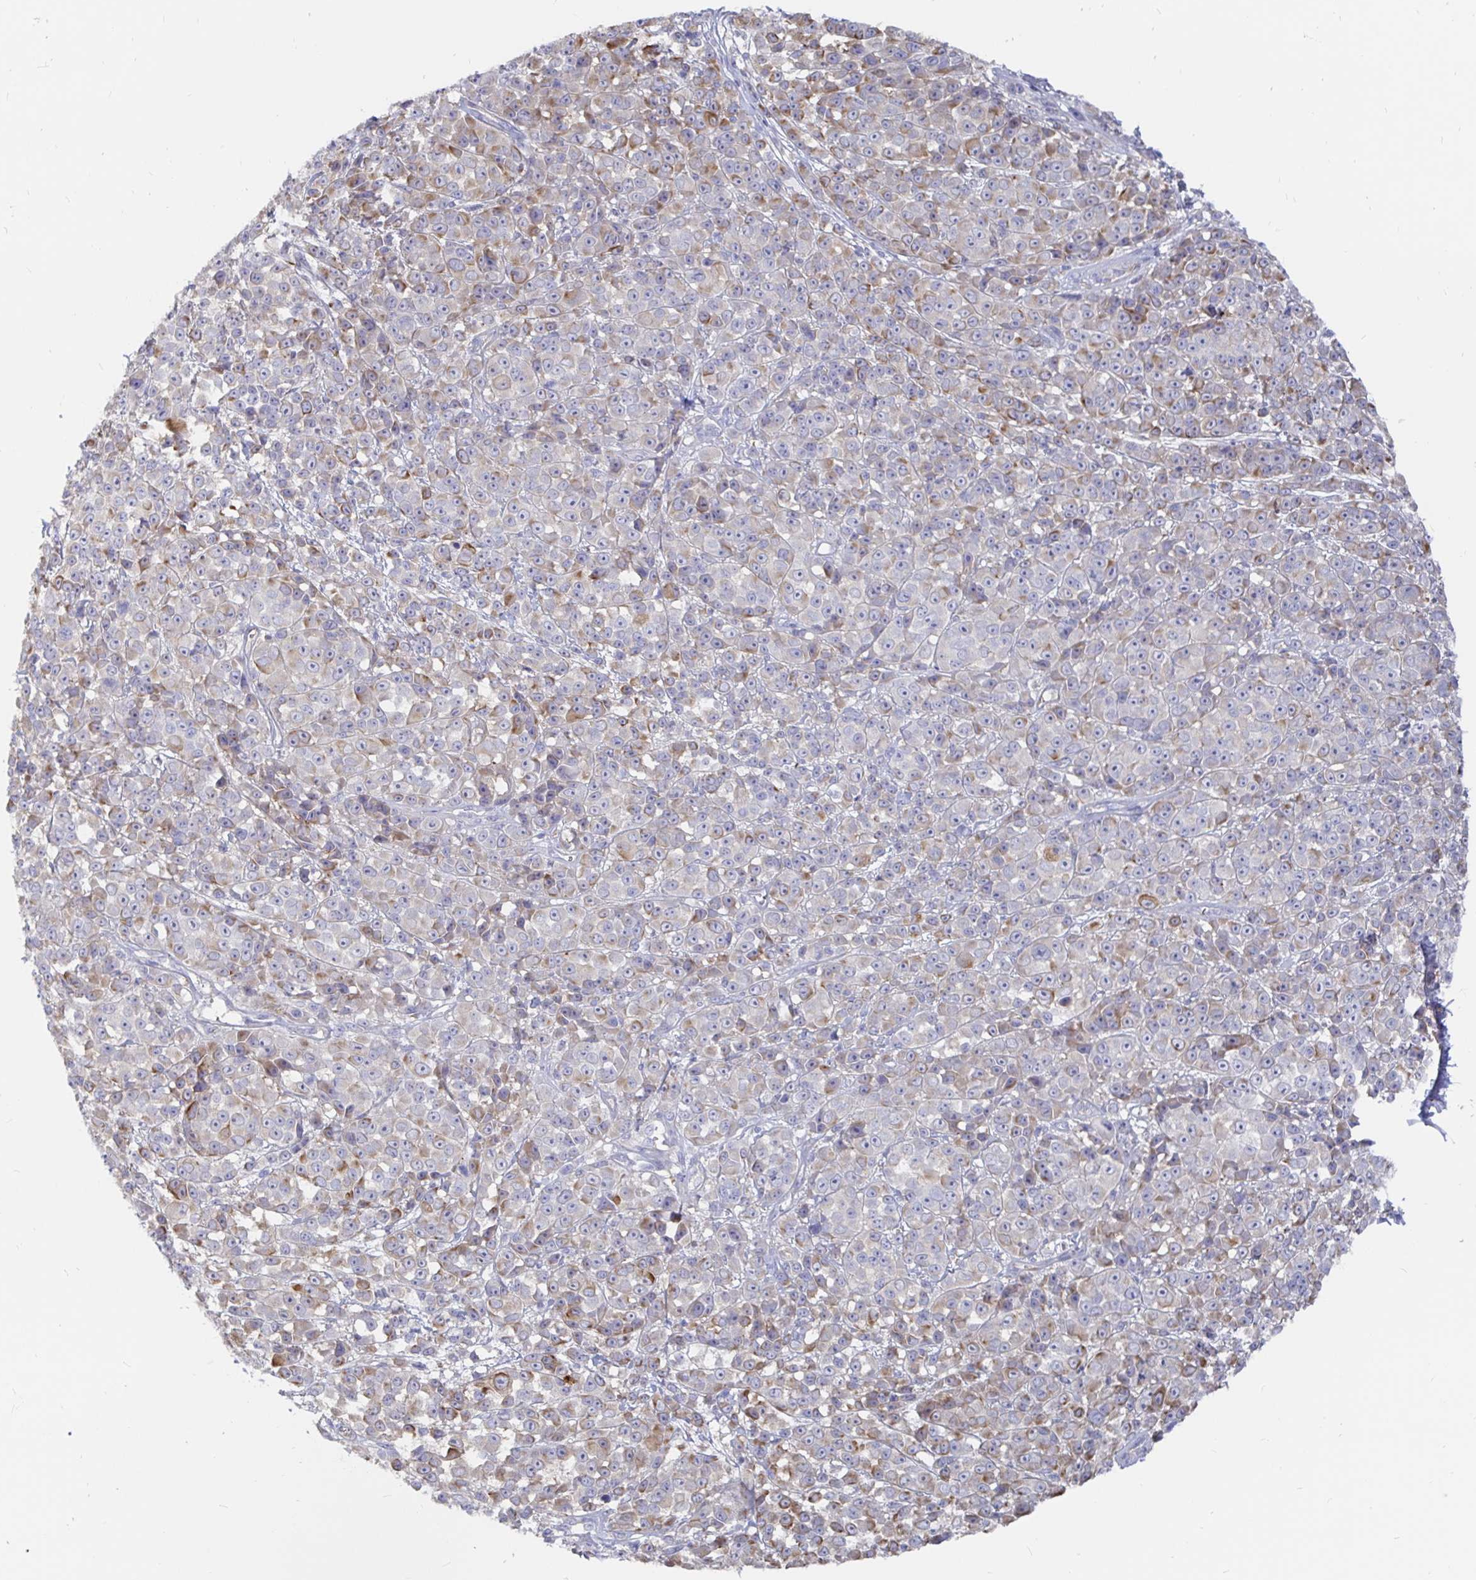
{"staining": {"intensity": "weak", "quantity": "<25%", "location": "cytoplasmic/membranous"}, "tissue": "melanoma", "cell_type": "Tumor cells", "image_type": "cancer", "snomed": [{"axis": "morphology", "description": "Malignant melanoma, NOS"}, {"axis": "topography", "description": "Skin"}, {"axis": "topography", "description": "Skin of back"}], "caption": "Melanoma was stained to show a protein in brown. There is no significant positivity in tumor cells. (DAB (3,3'-diaminobenzidine) immunohistochemistry (IHC), high magnification).", "gene": "KCTD19", "patient": {"sex": "male", "age": 91}}